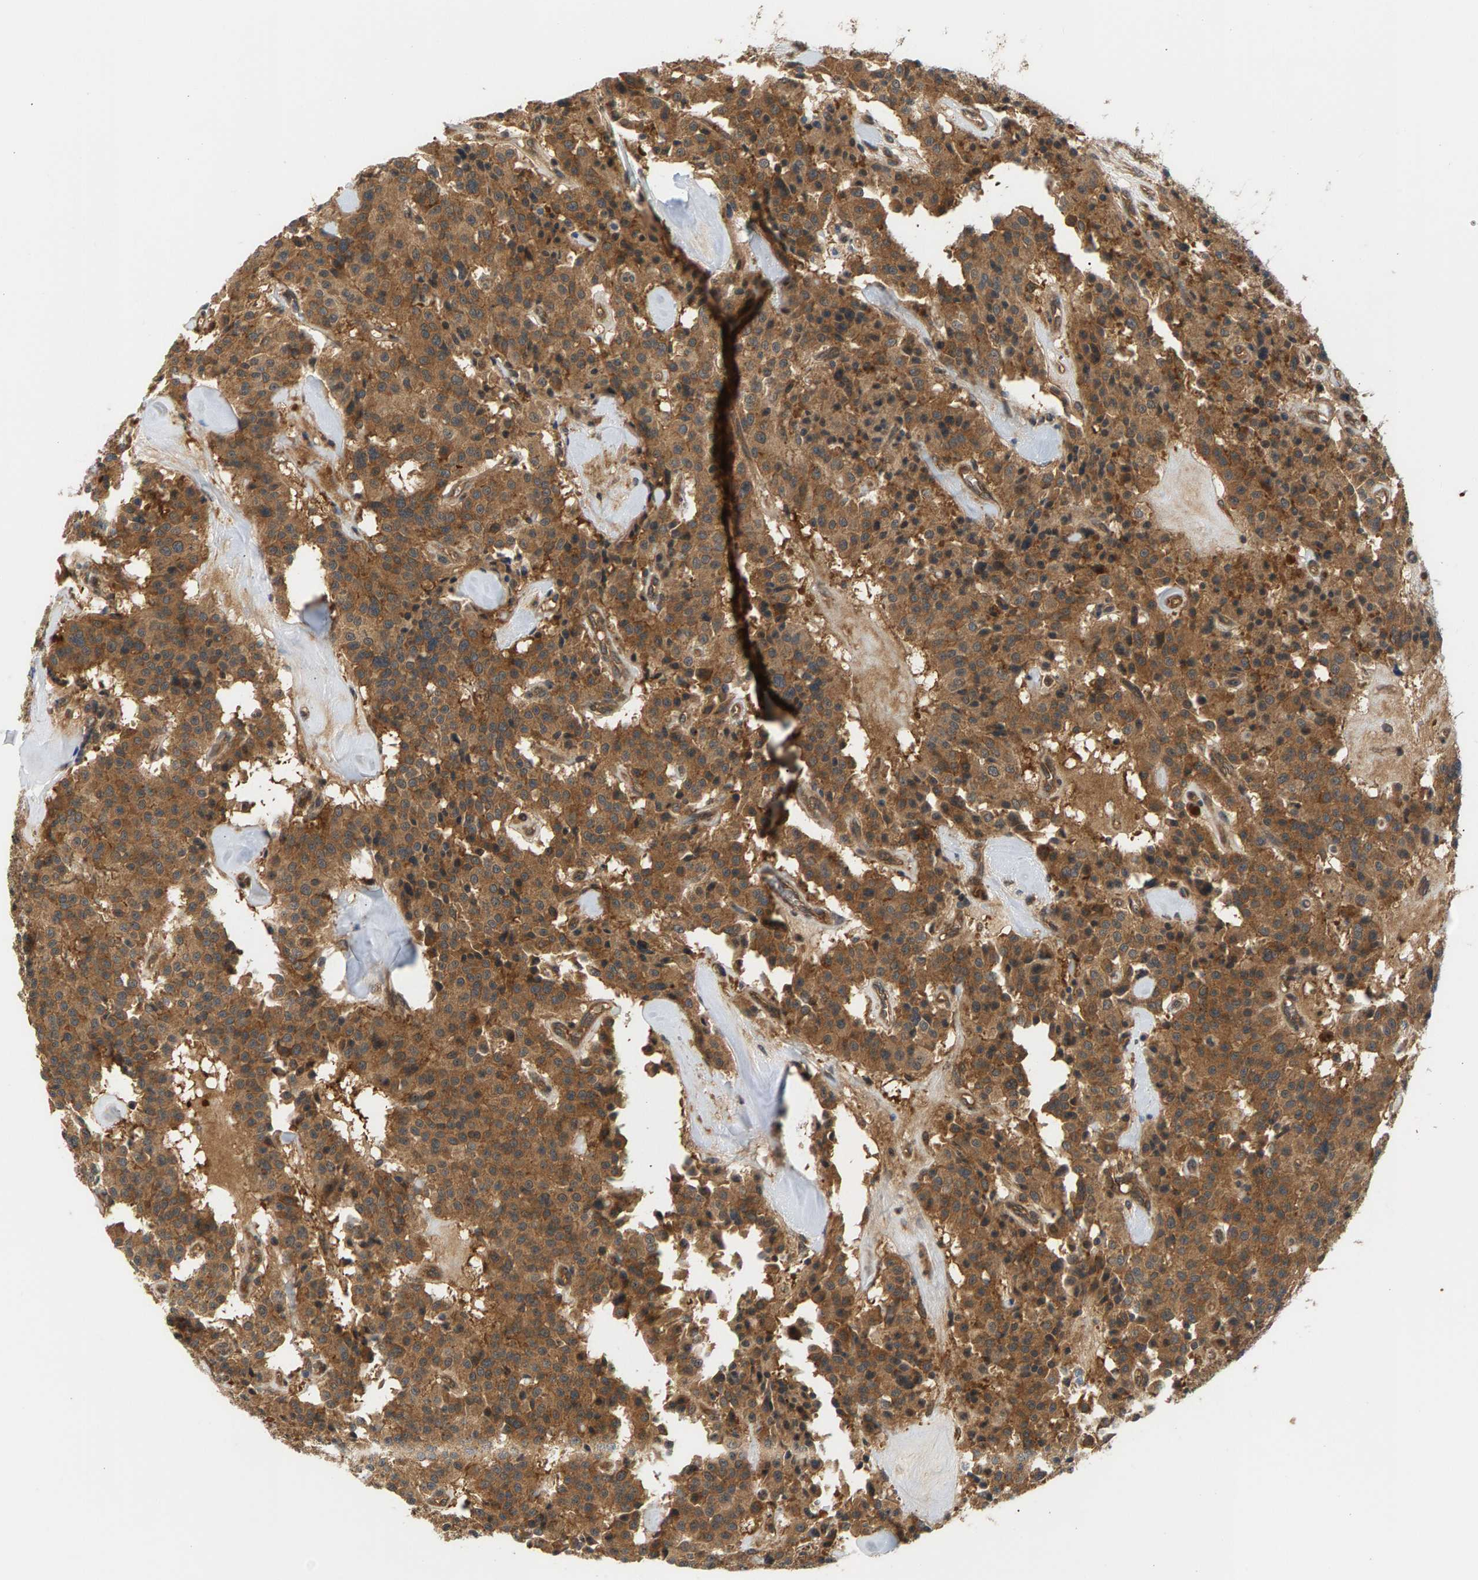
{"staining": {"intensity": "moderate", "quantity": ">75%", "location": "cytoplasmic/membranous"}, "tissue": "carcinoid", "cell_type": "Tumor cells", "image_type": "cancer", "snomed": [{"axis": "morphology", "description": "Carcinoid, malignant, NOS"}, {"axis": "topography", "description": "Lung"}], "caption": "IHC histopathology image of neoplastic tissue: carcinoid stained using immunohistochemistry shows medium levels of moderate protein expression localized specifically in the cytoplasmic/membranous of tumor cells, appearing as a cytoplasmic/membranous brown color.", "gene": "MAP2K5", "patient": {"sex": "male", "age": 30}}